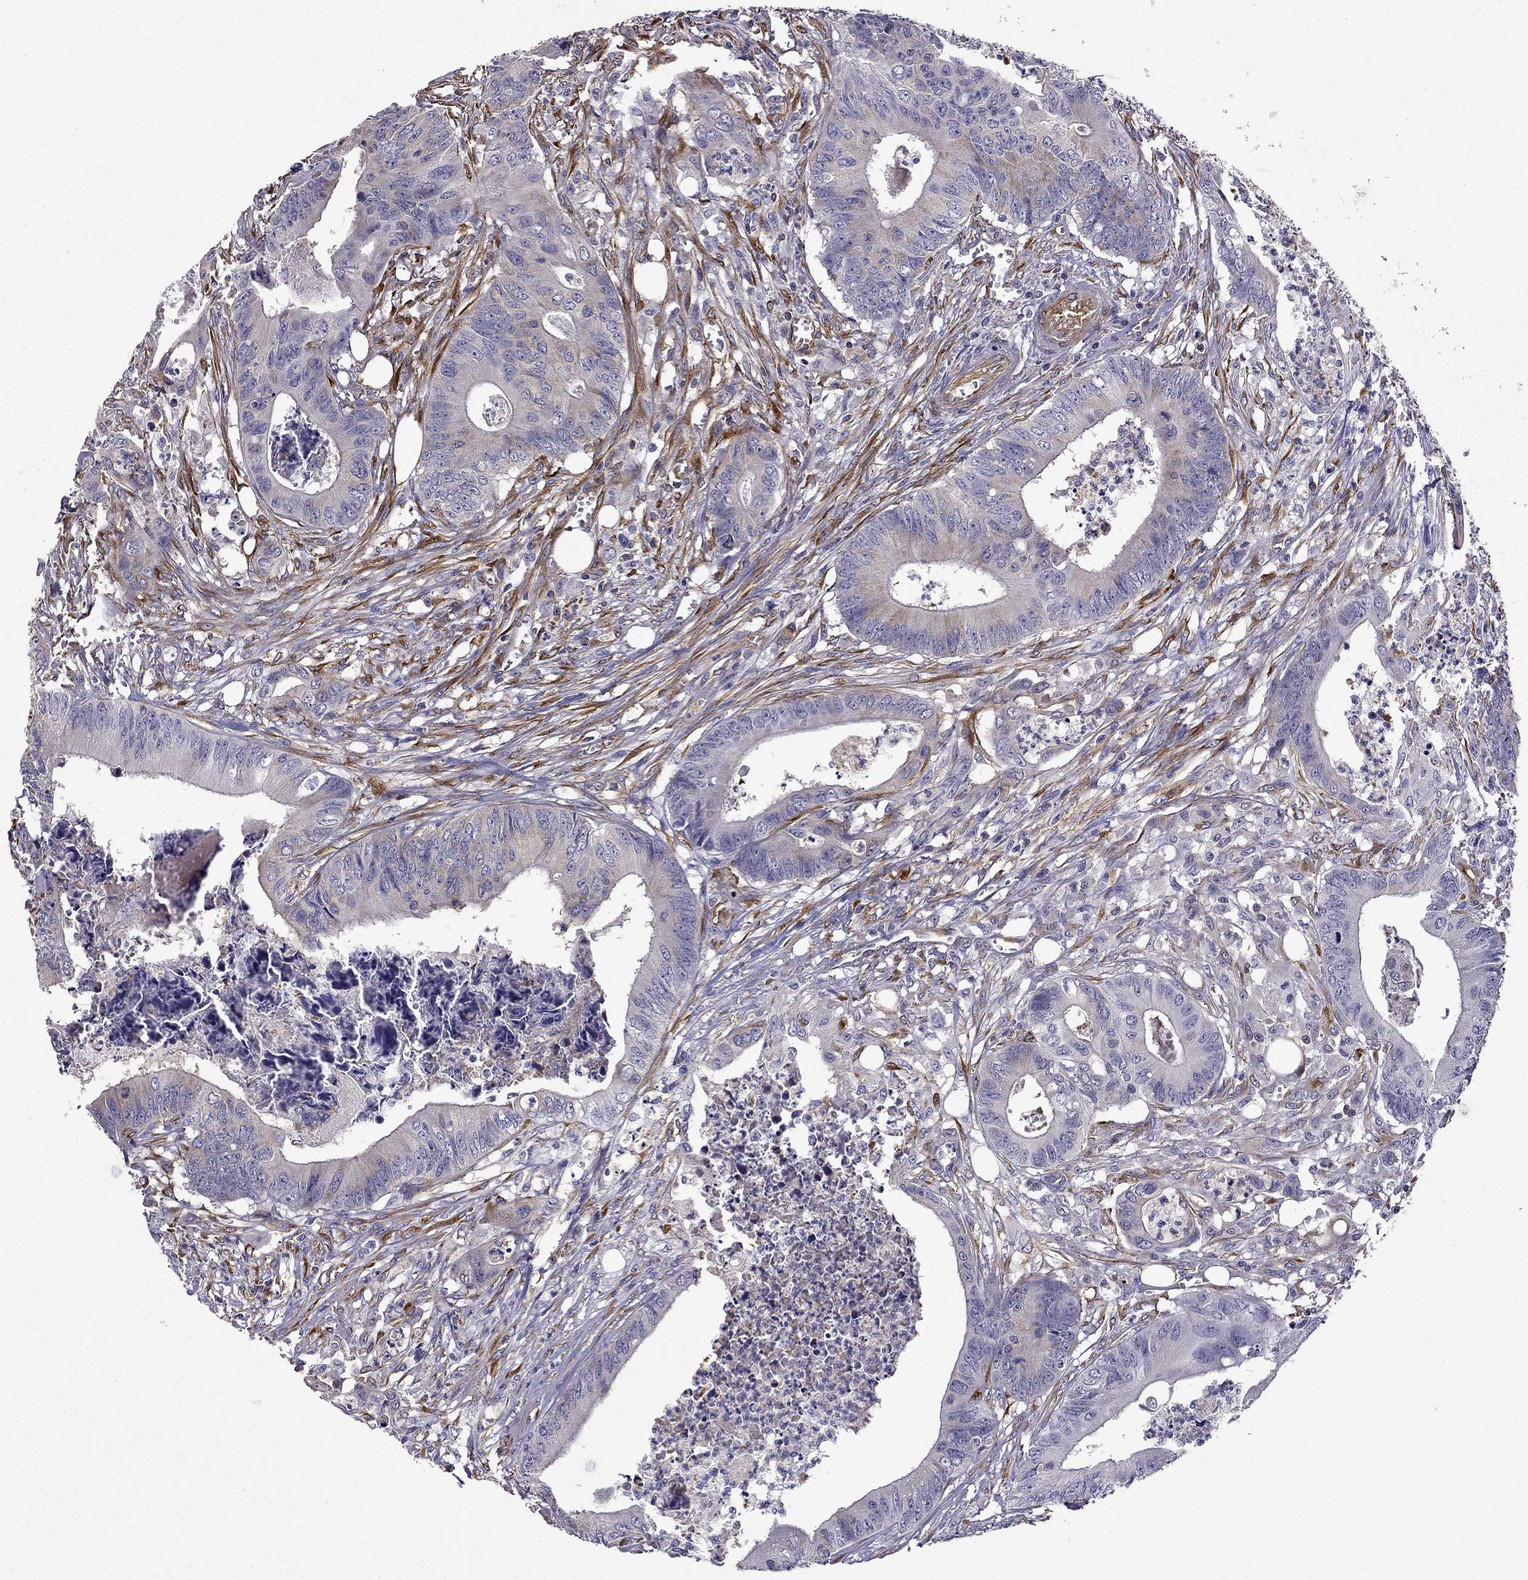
{"staining": {"intensity": "moderate", "quantity": "25%-75%", "location": "cytoplasmic/membranous"}, "tissue": "colorectal cancer", "cell_type": "Tumor cells", "image_type": "cancer", "snomed": [{"axis": "morphology", "description": "Adenocarcinoma, NOS"}, {"axis": "topography", "description": "Colon"}], "caption": "The immunohistochemical stain shows moderate cytoplasmic/membranous expression in tumor cells of colorectal cancer (adenocarcinoma) tissue.", "gene": "MAP4", "patient": {"sex": "male", "age": 84}}